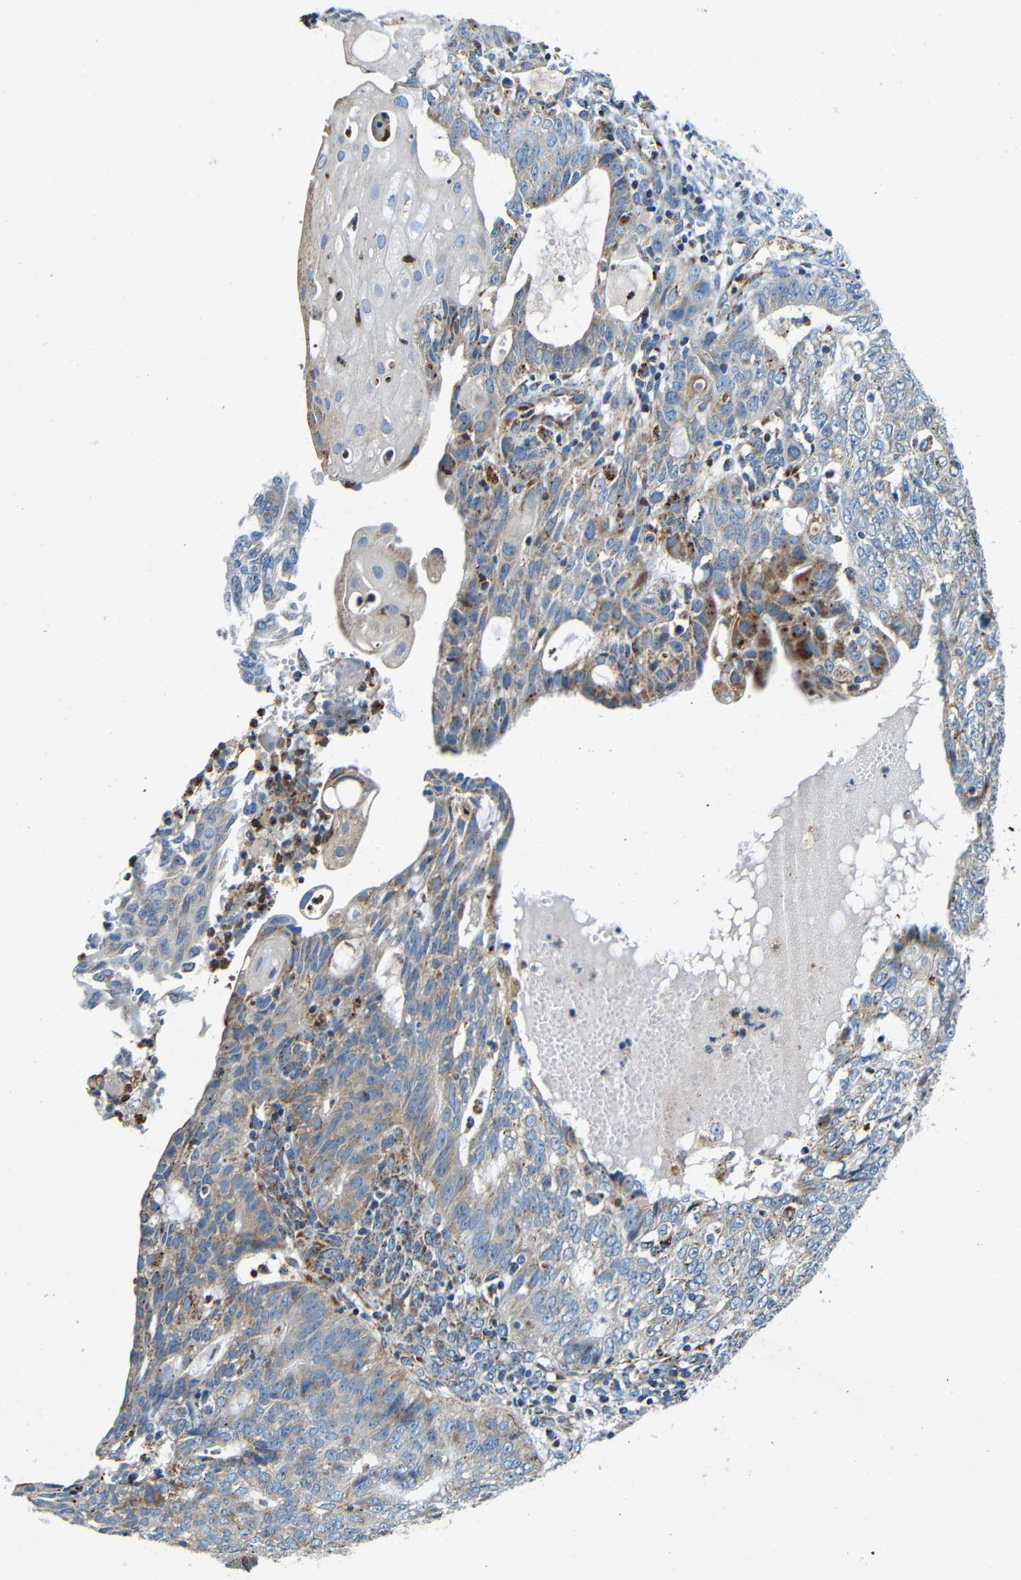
{"staining": {"intensity": "moderate", "quantity": "<25%", "location": "cytoplasmic/membranous"}, "tissue": "endometrial cancer", "cell_type": "Tumor cells", "image_type": "cancer", "snomed": [{"axis": "morphology", "description": "Adenocarcinoma, NOS"}, {"axis": "topography", "description": "Endometrium"}], "caption": "This photomicrograph shows endometrial cancer stained with immunohistochemistry (IHC) to label a protein in brown. The cytoplasmic/membranous of tumor cells show moderate positivity for the protein. Nuclei are counter-stained blue.", "gene": "GALNT18", "patient": {"sex": "female", "age": 32}}